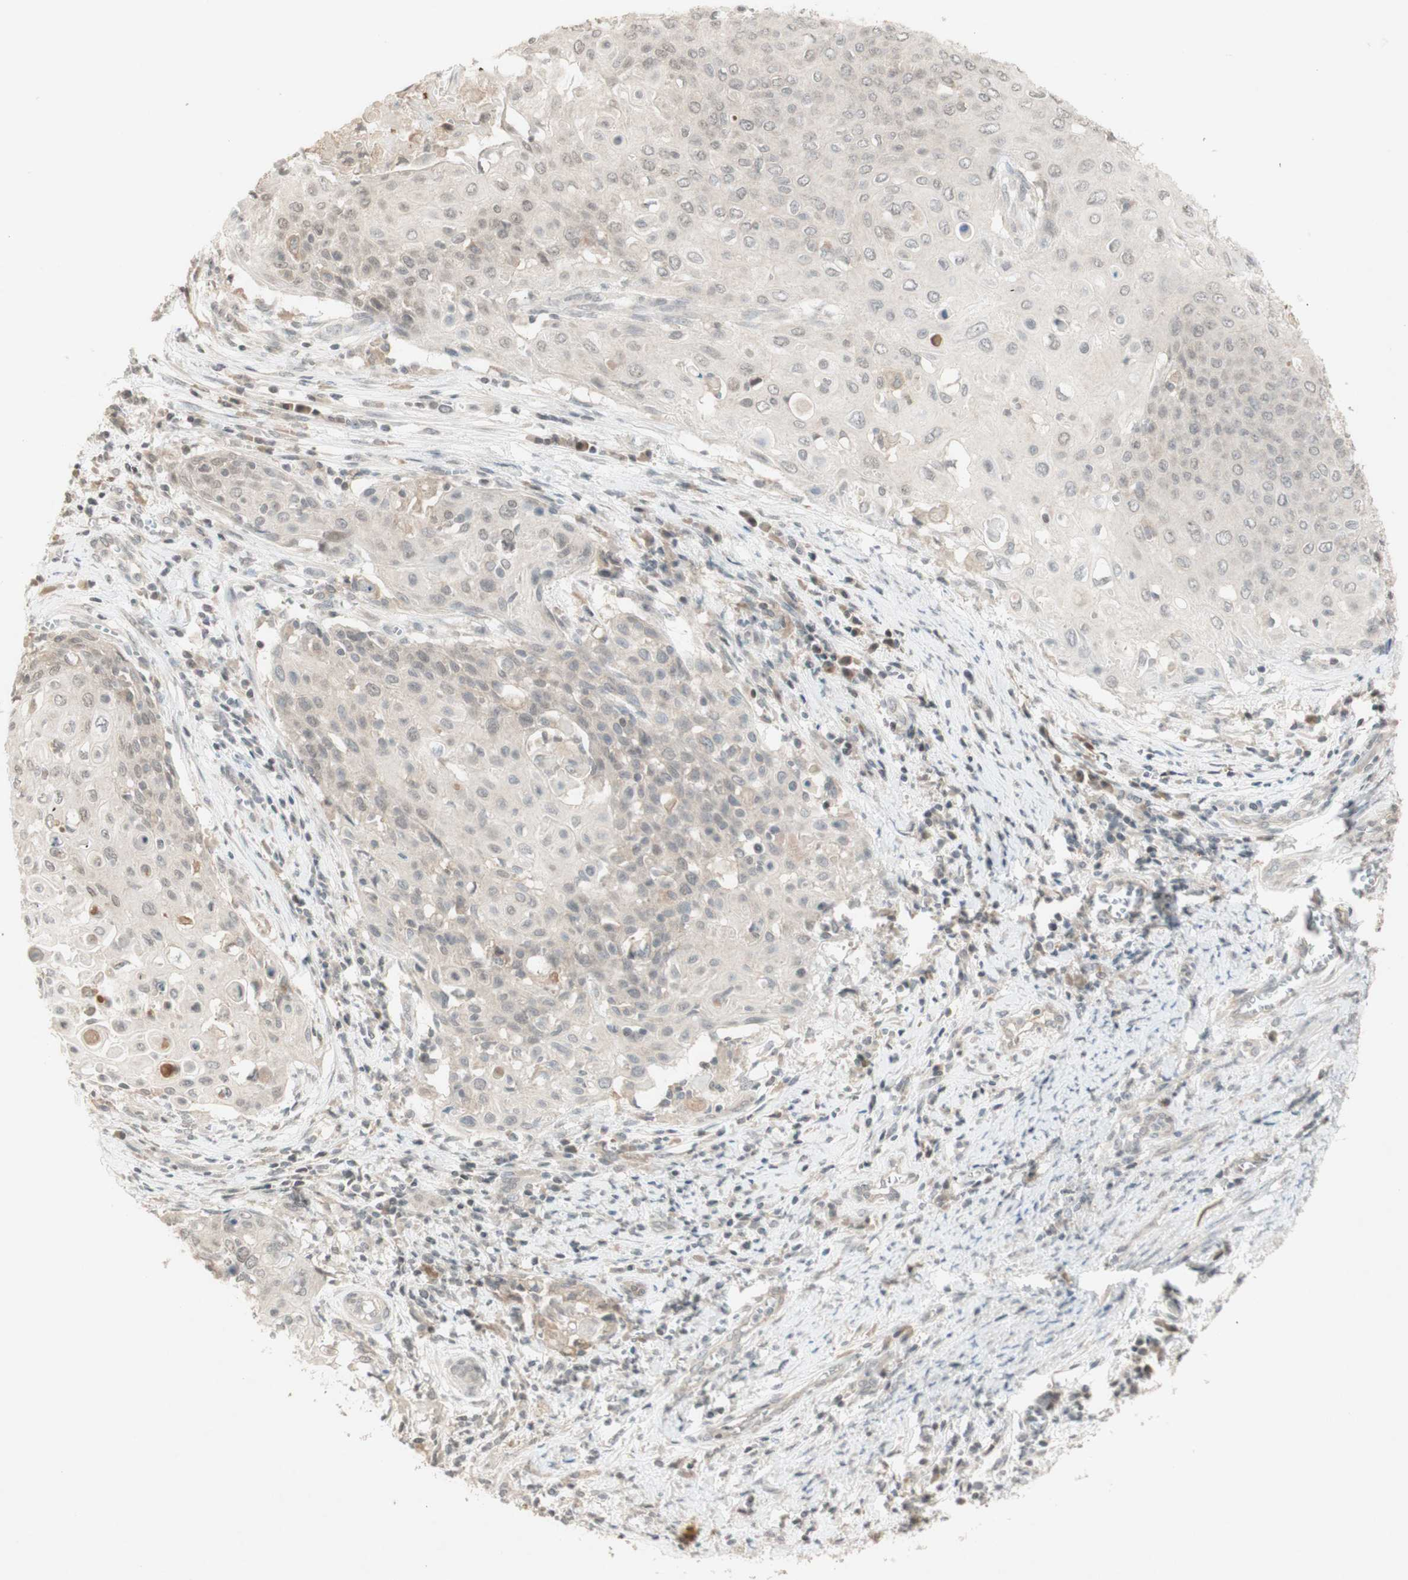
{"staining": {"intensity": "negative", "quantity": "none", "location": "none"}, "tissue": "cervical cancer", "cell_type": "Tumor cells", "image_type": "cancer", "snomed": [{"axis": "morphology", "description": "Squamous cell carcinoma, NOS"}, {"axis": "topography", "description": "Cervix"}], "caption": "Cervical cancer stained for a protein using immunohistochemistry (IHC) demonstrates no staining tumor cells.", "gene": "GLI1", "patient": {"sex": "female", "age": 39}}